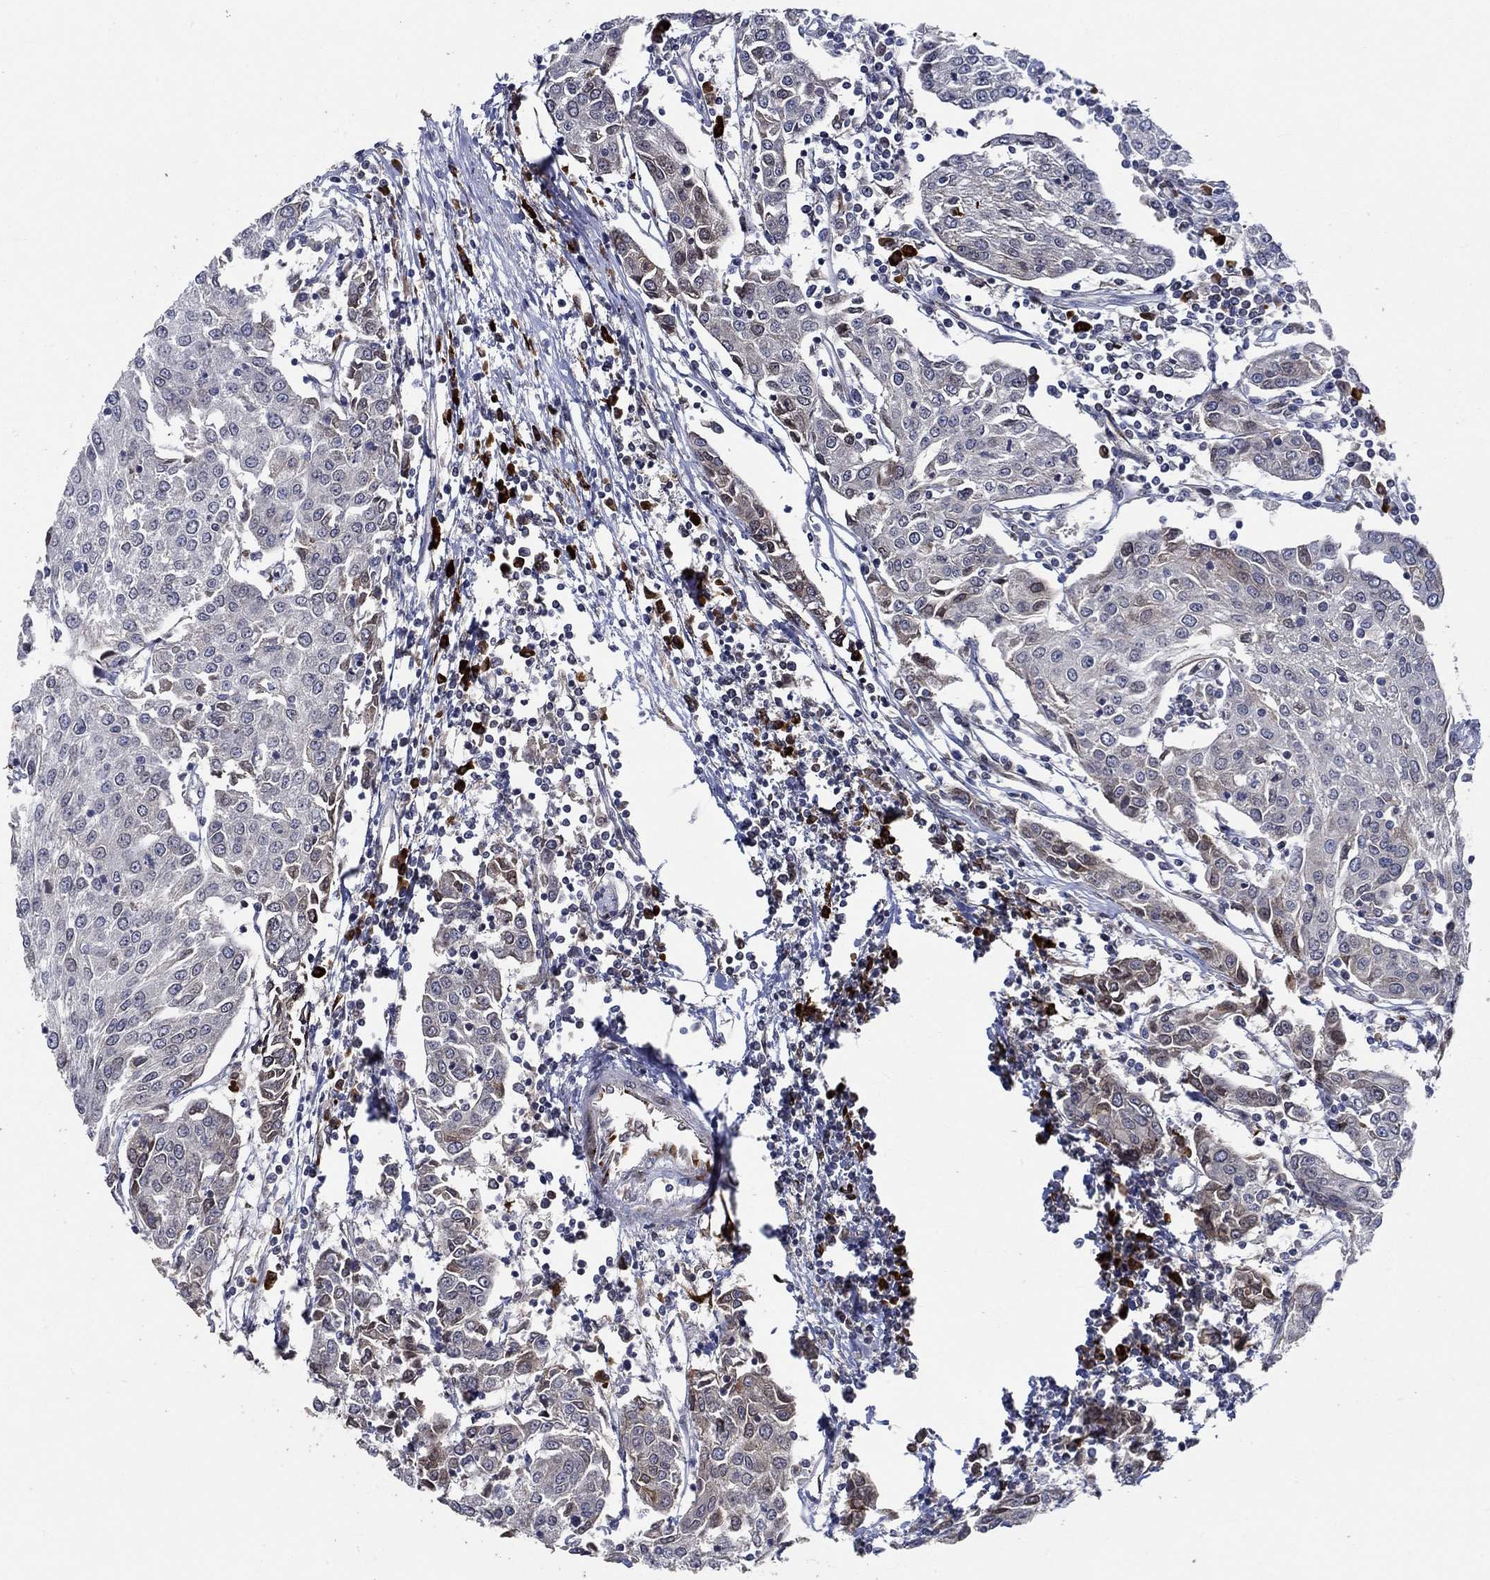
{"staining": {"intensity": "negative", "quantity": "none", "location": "none"}, "tissue": "urothelial cancer", "cell_type": "Tumor cells", "image_type": "cancer", "snomed": [{"axis": "morphology", "description": "Urothelial carcinoma, High grade"}, {"axis": "topography", "description": "Urinary bladder"}], "caption": "This is an immunohistochemistry image of urothelial carcinoma (high-grade). There is no staining in tumor cells.", "gene": "CETN3", "patient": {"sex": "female", "age": 85}}